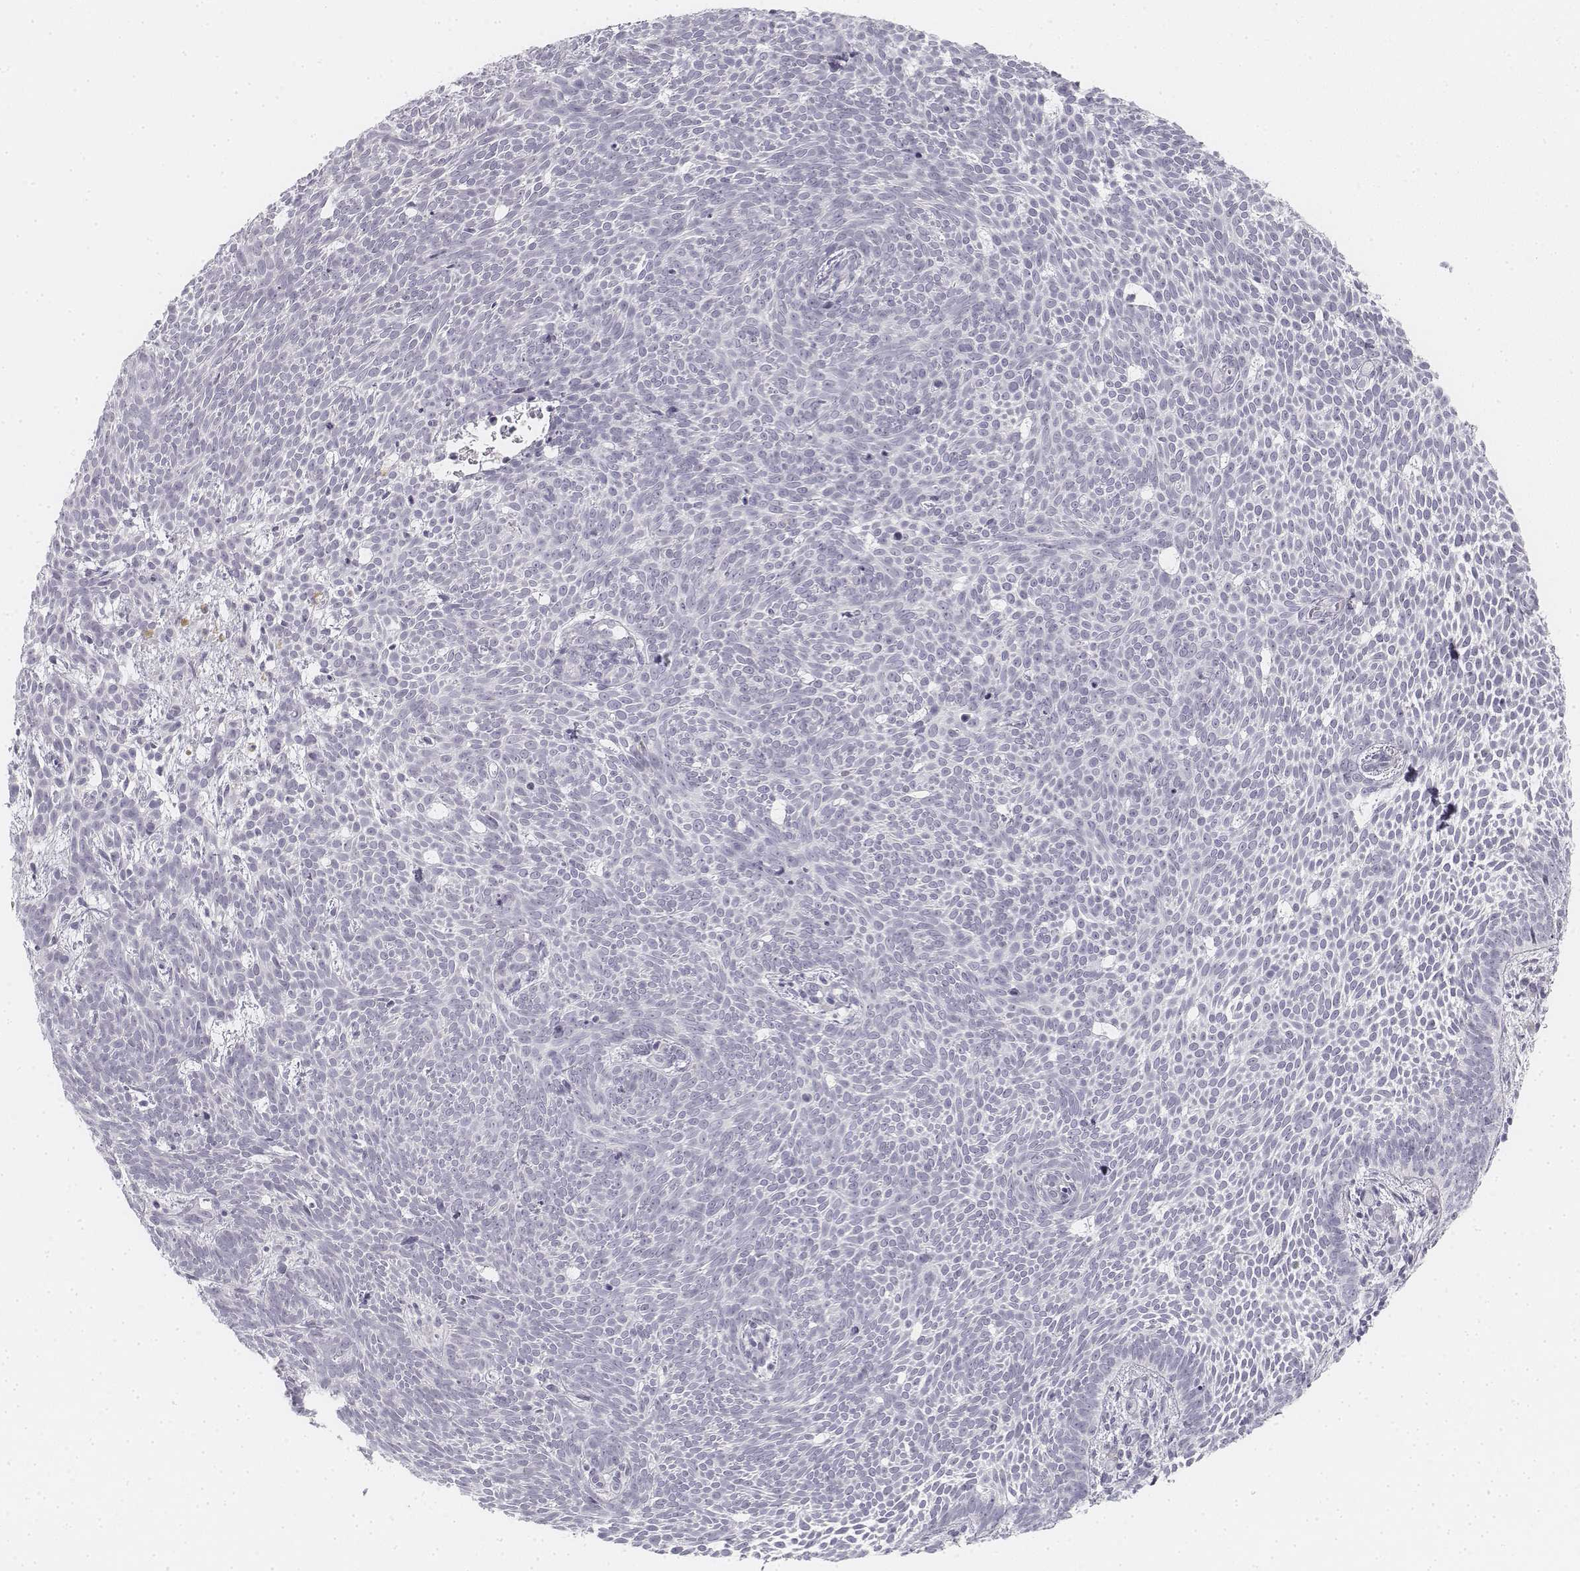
{"staining": {"intensity": "negative", "quantity": "none", "location": "none"}, "tissue": "skin cancer", "cell_type": "Tumor cells", "image_type": "cancer", "snomed": [{"axis": "morphology", "description": "Basal cell carcinoma"}, {"axis": "topography", "description": "Skin"}], "caption": "DAB immunohistochemical staining of skin basal cell carcinoma demonstrates no significant staining in tumor cells.", "gene": "KRT25", "patient": {"sex": "male", "age": 59}}